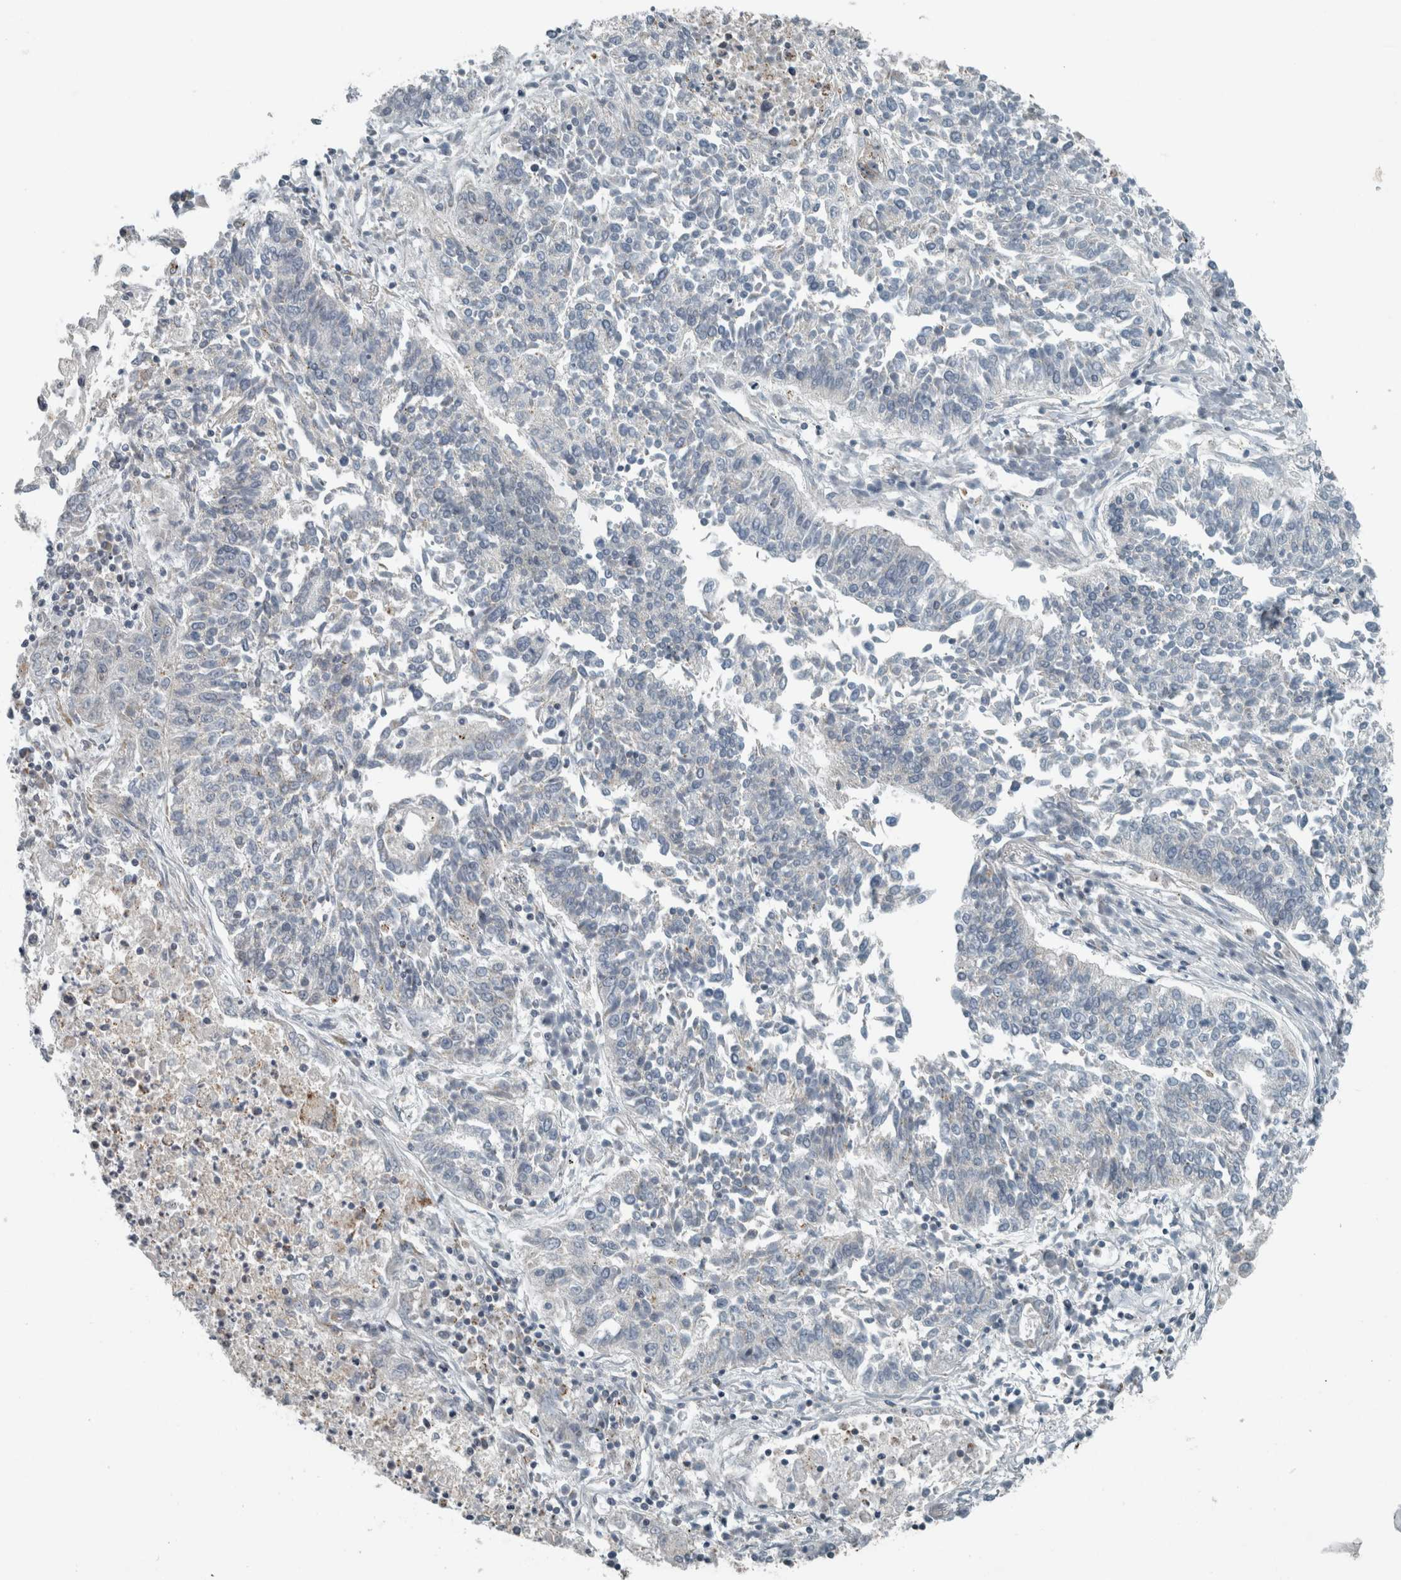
{"staining": {"intensity": "negative", "quantity": "none", "location": "none"}, "tissue": "lung cancer", "cell_type": "Tumor cells", "image_type": "cancer", "snomed": [{"axis": "morphology", "description": "Normal tissue, NOS"}, {"axis": "morphology", "description": "Squamous cell carcinoma, NOS"}, {"axis": "topography", "description": "Lymph node"}, {"axis": "topography", "description": "Cartilage tissue"}, {"axis": "topography", "description": "Bronchus"}, {"axis": "topography", "description": "Lung"}, {"axis": "topography", "description": "Peripheral nerve tissue"}], "caption": "Histopathology image shows no protein expression in tumor cells of lung squamous cell carcinoma tissue.", "gene": "KIF1C", "patient": {"sex": "female", "age": 49}}